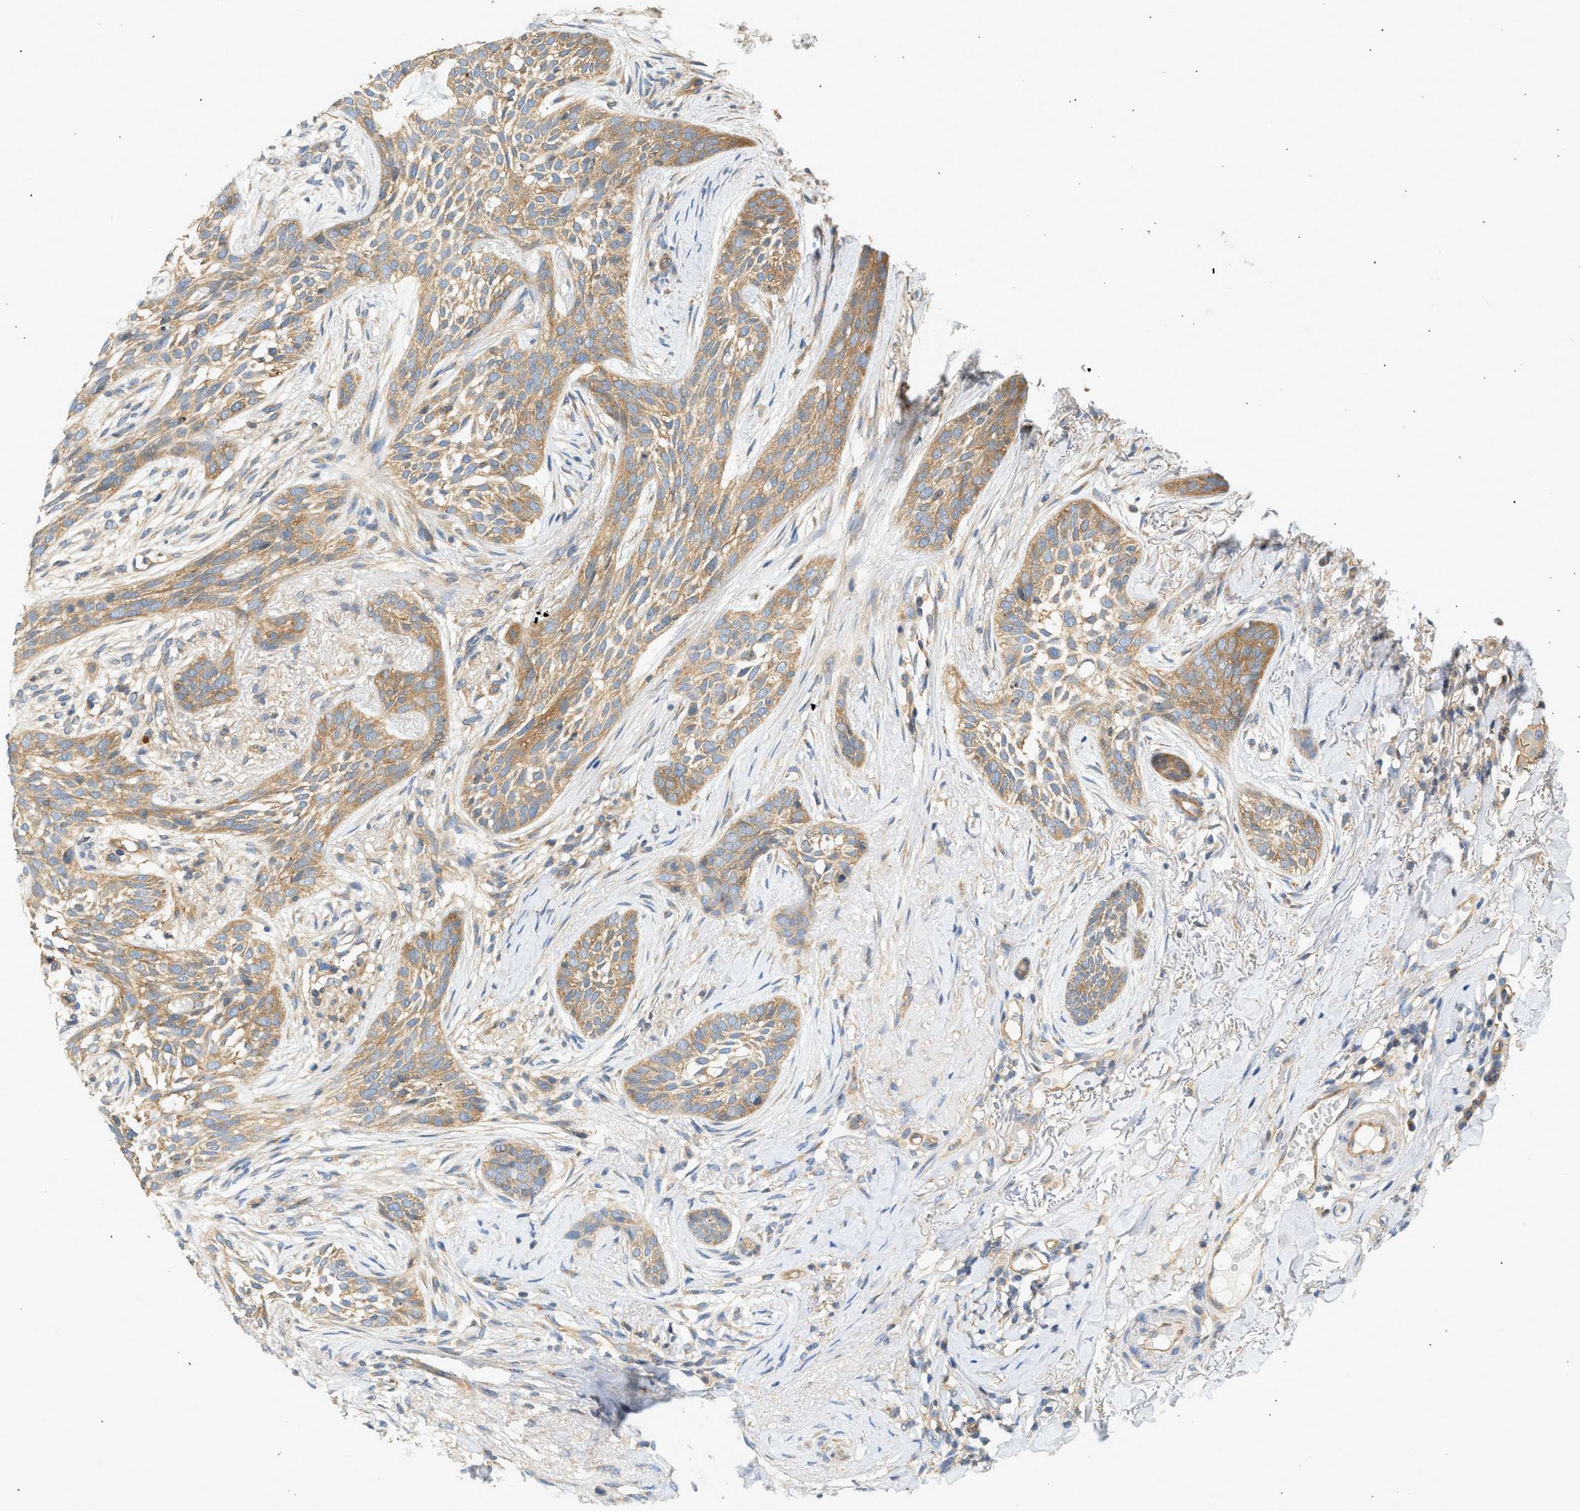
{"staining": {"intensity": "moderate", "quantity": ">75%", "location": "cytoplasmic/membranous"}, "tissue": "skin cancer", "cell_type": "Tumor cells", "image_type": "cancer", "snomed": [{"axis": "morphology", "description": "Basal cell carcinoma"}, {"axis": "topography", "description": "Skin"}], "caption": "Immunohistochemical staining of human skin basal cell carcinoma exhibits medium levels of moderate cytoplasmic/membranous expression in about >75% of tumor cells. Immunohistochemistry stains the protein in brown and the nuclei are stained blue.", "gene": "PAFAH1B1", "patient": {"sex": "female", "age": 88}}